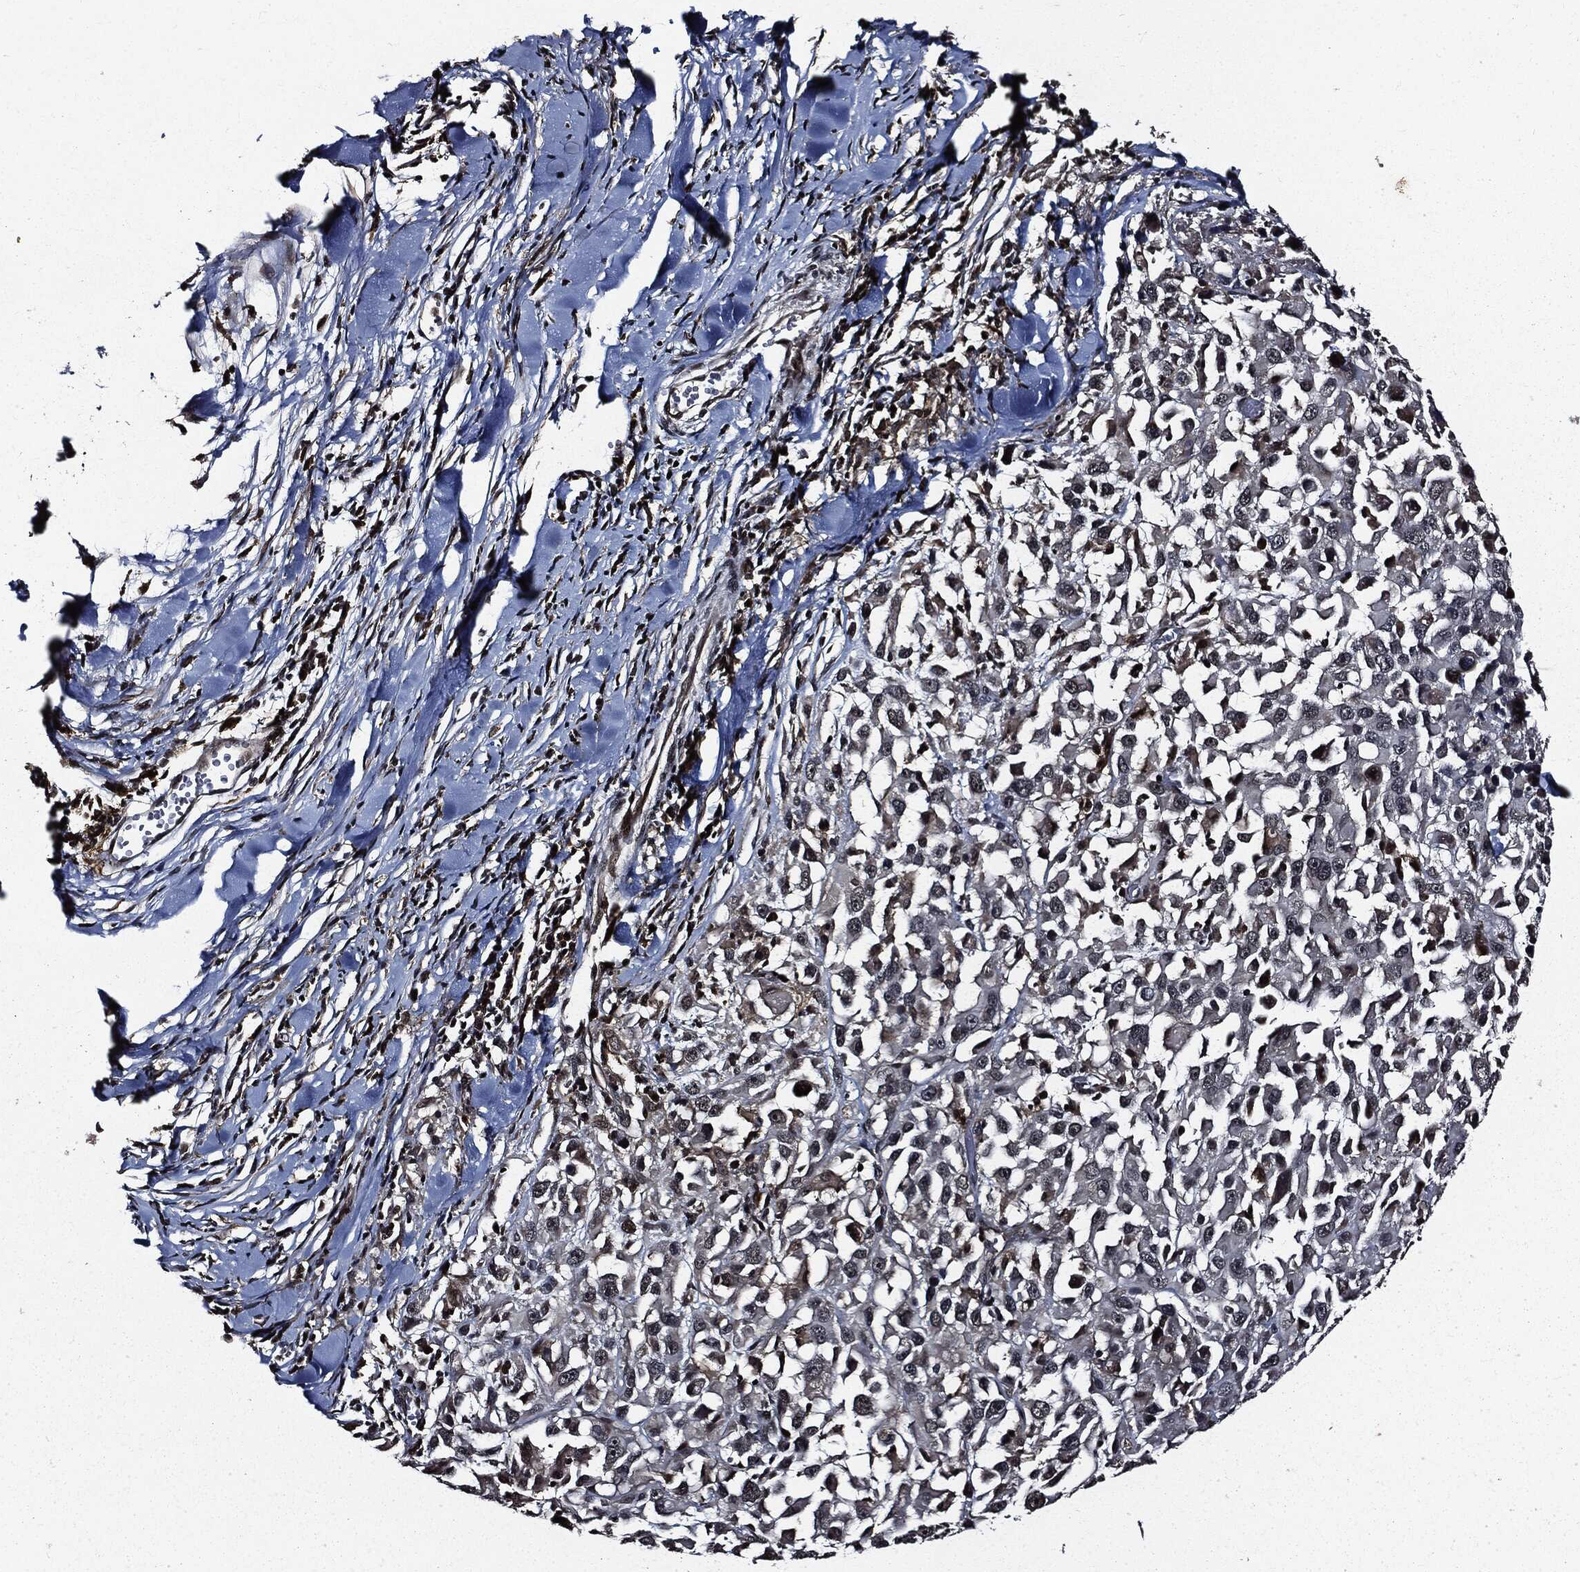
{"staining": {"intensity": "negative", "quantity": "none", "location": "none"}, "tissue": "melanoma", "cell_type": "Tumor cells", "image_type": "cancer", "snomed": [{"axis": "morphology", "description": "Malignant melanoma, Metastatic site"}, {"axis": "topography", "description": "Lymph node"}], "caption": "IHC of human melanoma reveals no expression in tumor cells.", "gene": "SUGT1", "patient": {"sex": "male", "age": 50}}